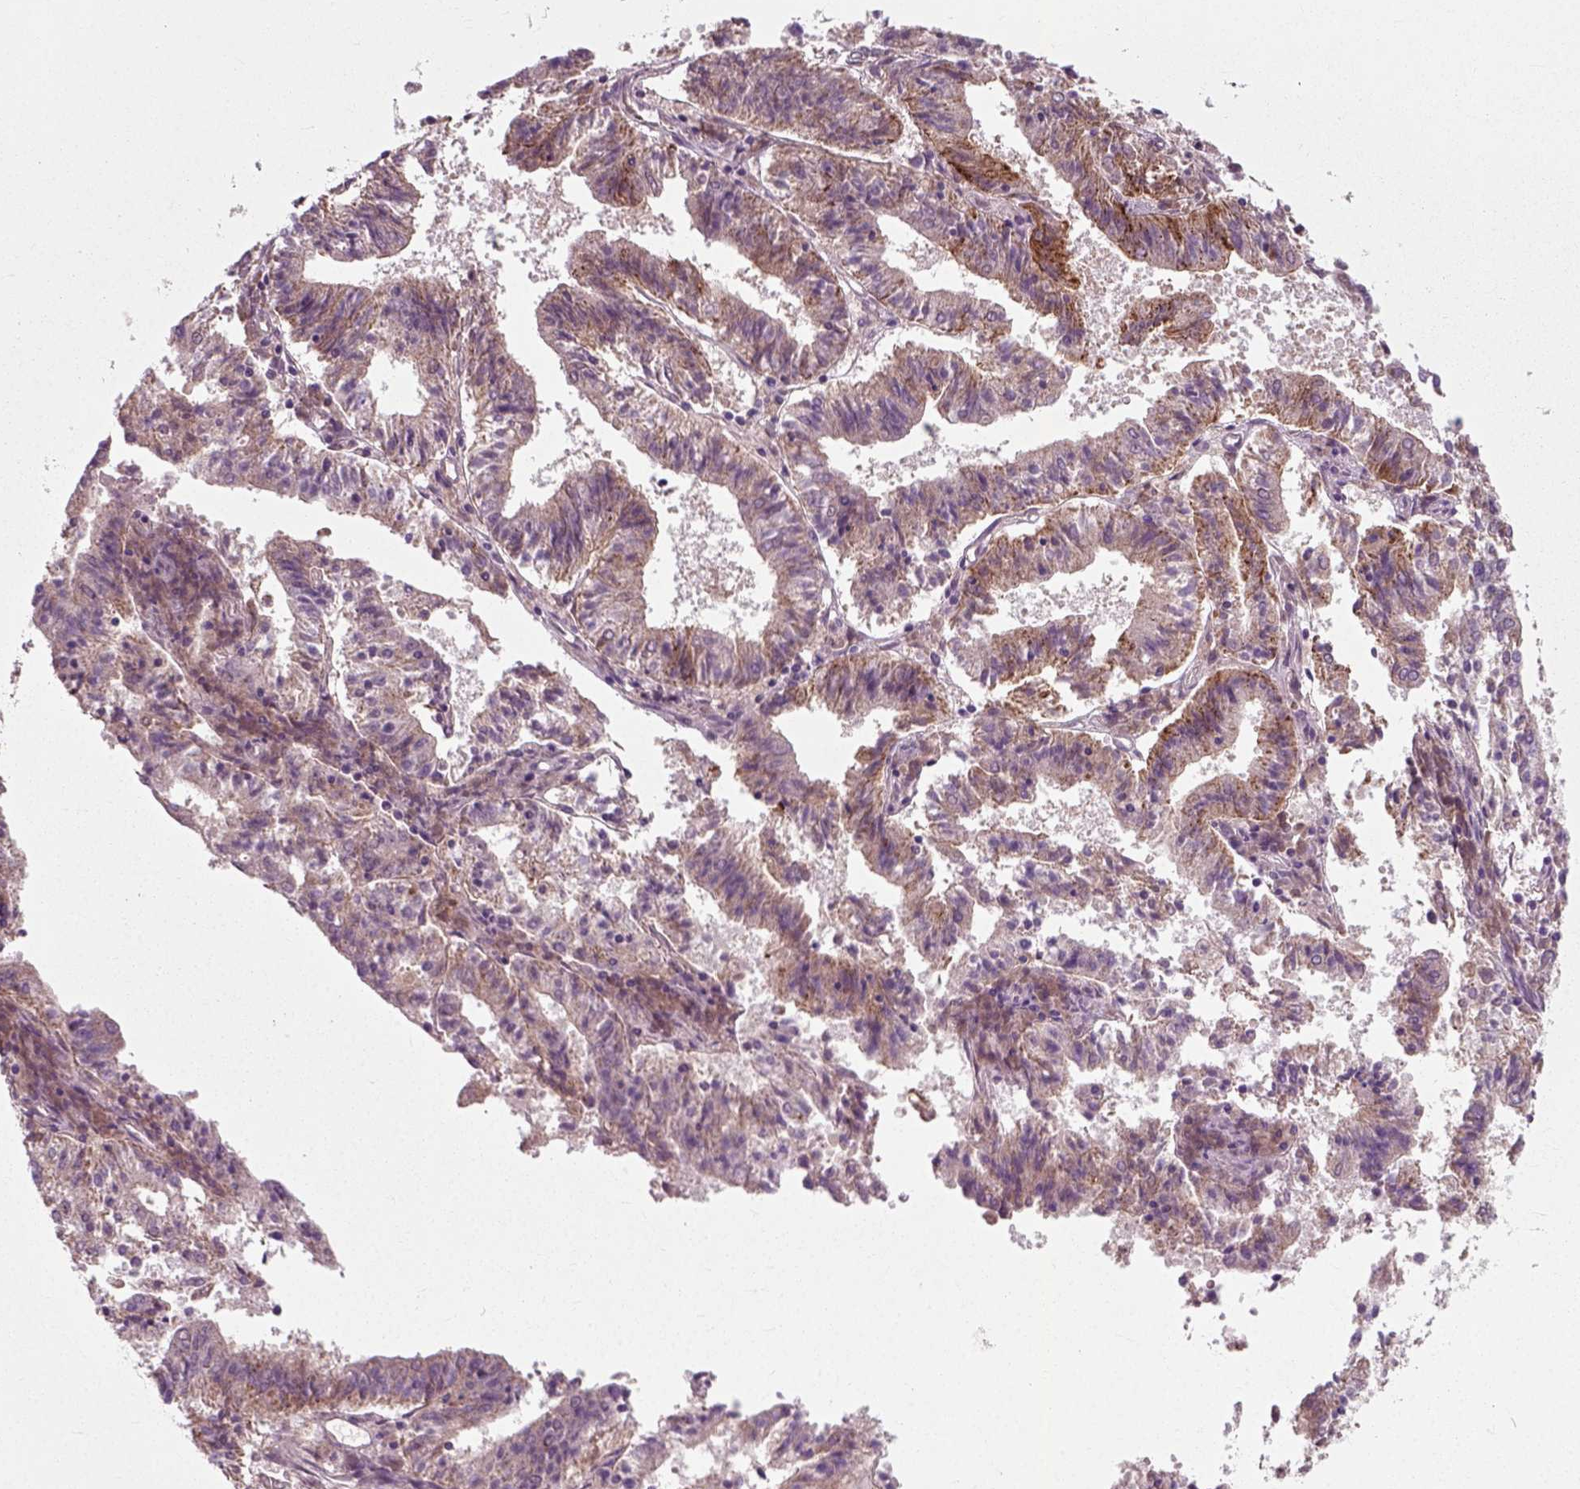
{"staining": {"intensity": "moderate", "quantity": "25%-75%", "location": "cytoplasmic/membranous"}, "tissue": "endometrial cancer", "cell_type": "Tumor cells", "image_type": "cancer", "snomed": [{"axis": "morphology", "description": "Adenocarcinoma, NOS"}, {"axis": "topography", "description": "Endometrium"}], "caption": "Human adenocarcinoma (endometrial) stained for a protein (brown) shows moderate cytoplasmic/membranous positive expression in about 25%-75% of tumor cells.", "gene": "RND2", "patient": {"sex": "female", "age": 82}}